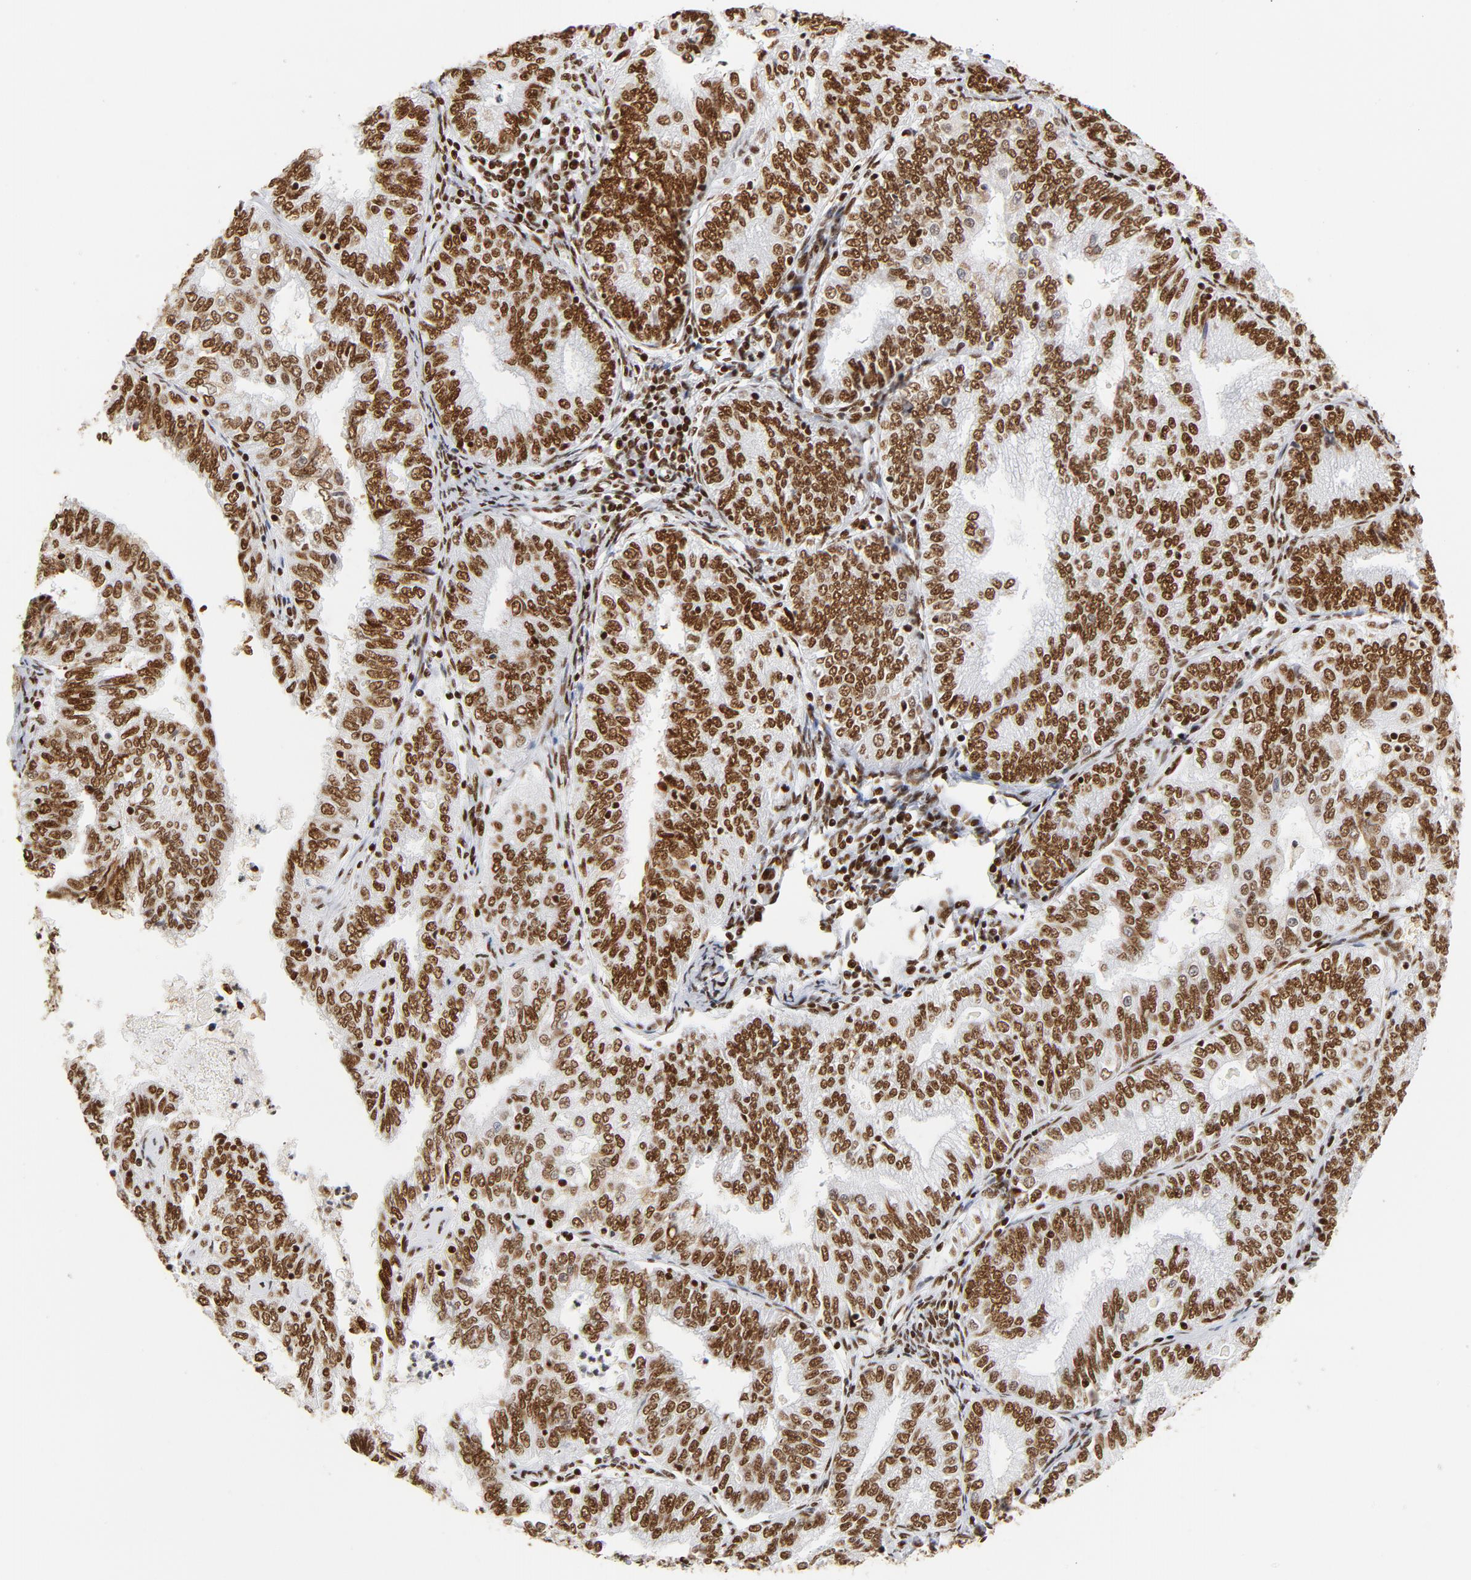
{"staining": {"intensity": "strong", "quantity": ">75%", "location": "cytoplasmic/membranous,nuclear"}, "tissue": "endometrial cancer", "cell_type": "Tumor cells", "image_type": "cancer", "snomed": [{"axis": "morphology", "description": "Adenocarcinoma, NOS"}, {"axis": "topography", "description": "Endometrium"}], "caption": "This photomicrograph demonstrates immunohistochemistry staining of human endometrial cancer (adenocarcinoma), with high strong cytoplasmic/membranous and nuclear positivity in about >75% of tumor cells.", "gene": "XRCC6", "patient": {"sex": "female", "age": 69}}